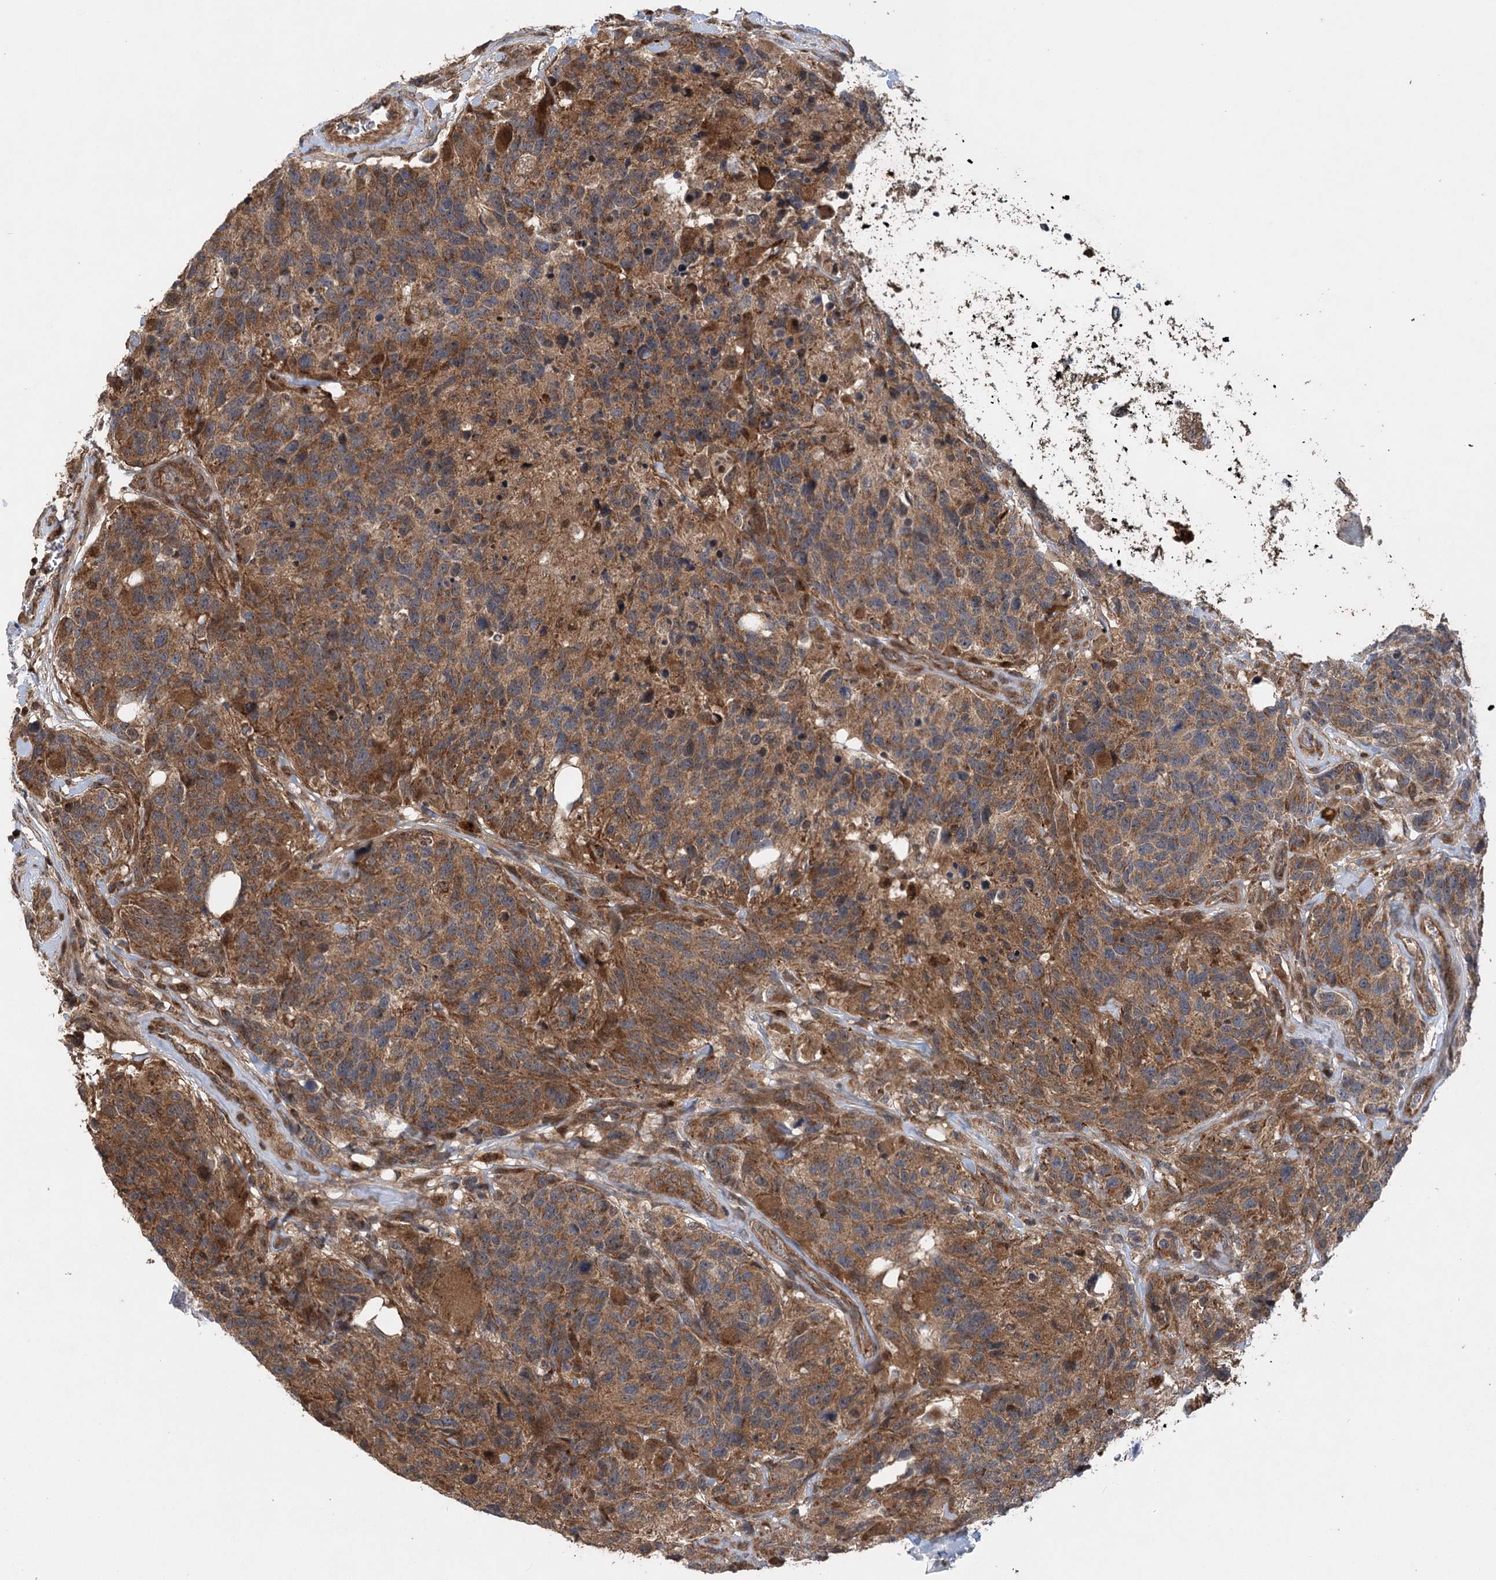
{"staining": {"intensity": "moderate", "quantity": ">75%", "location": "cytoplasmic/membranous"}, "tissue": "glioma", "cell_type": "Tumor cells", "image_type": "cancer", "snomed": [{"axis": "morphology", "description": "Glioma, malignant, High grade"}, {"axis": "topography", "description": "Brain"}], "caption": "Protein staining demonstrates moderate cytoplasmic/membranous staining in about >75% of tumor cells in malignant high-grade glioma. (IHC, brightfield microscopy, high magnification).", "gene": "INSIG2", "patient": {"sex": "male", "age": 69}}